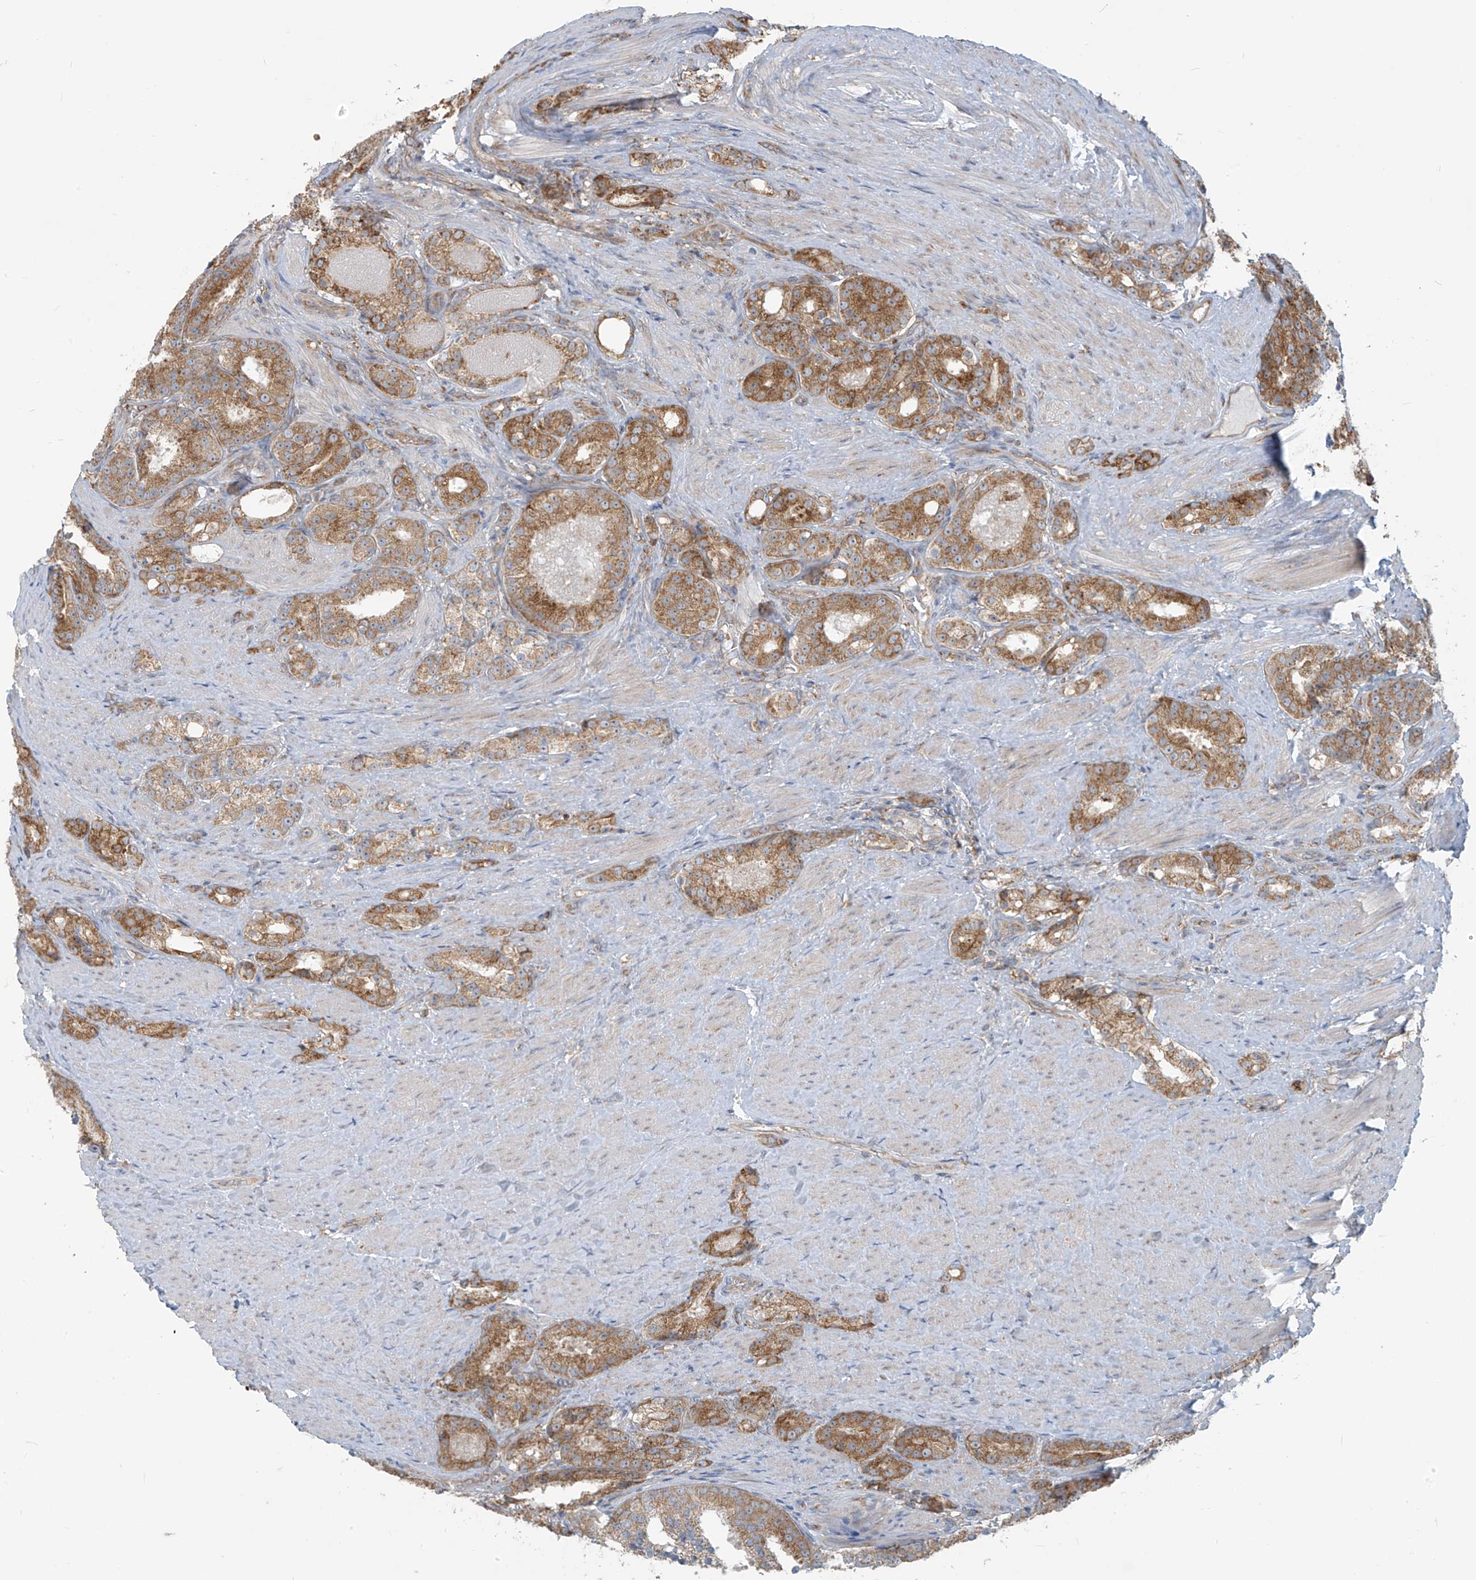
{"staining": {"intensity": "moderate", "quantity": ">75%", "location": "cytoplasmic/membranous"}, "tissue": "prostate cancer", "cell_type": "Tumor cells", "image_type": "cancer", "snomed": [{"axis": "morphology", "description": "Adenocarcinoma, High grade"}, {"axis": "topography", "description": "Prostate"}], "caption": "High-magnification brightfield microscopy of adenocarcinoma (high-grade) (prostate) stained with DAB (3,3'-diaminobenzidine) (brown) and counterstained with hematoxylin (blue). tumor cells exhibit moderate cytoplasmic/membranous expression is appreciated in about>75% of cells. (Stains: DAB in brown, nuclei in blue, Microscopy: brightfield microscopy at high magnification).", "gene": "KATNIP", "patient": {"sex": "male", "age": 60}}